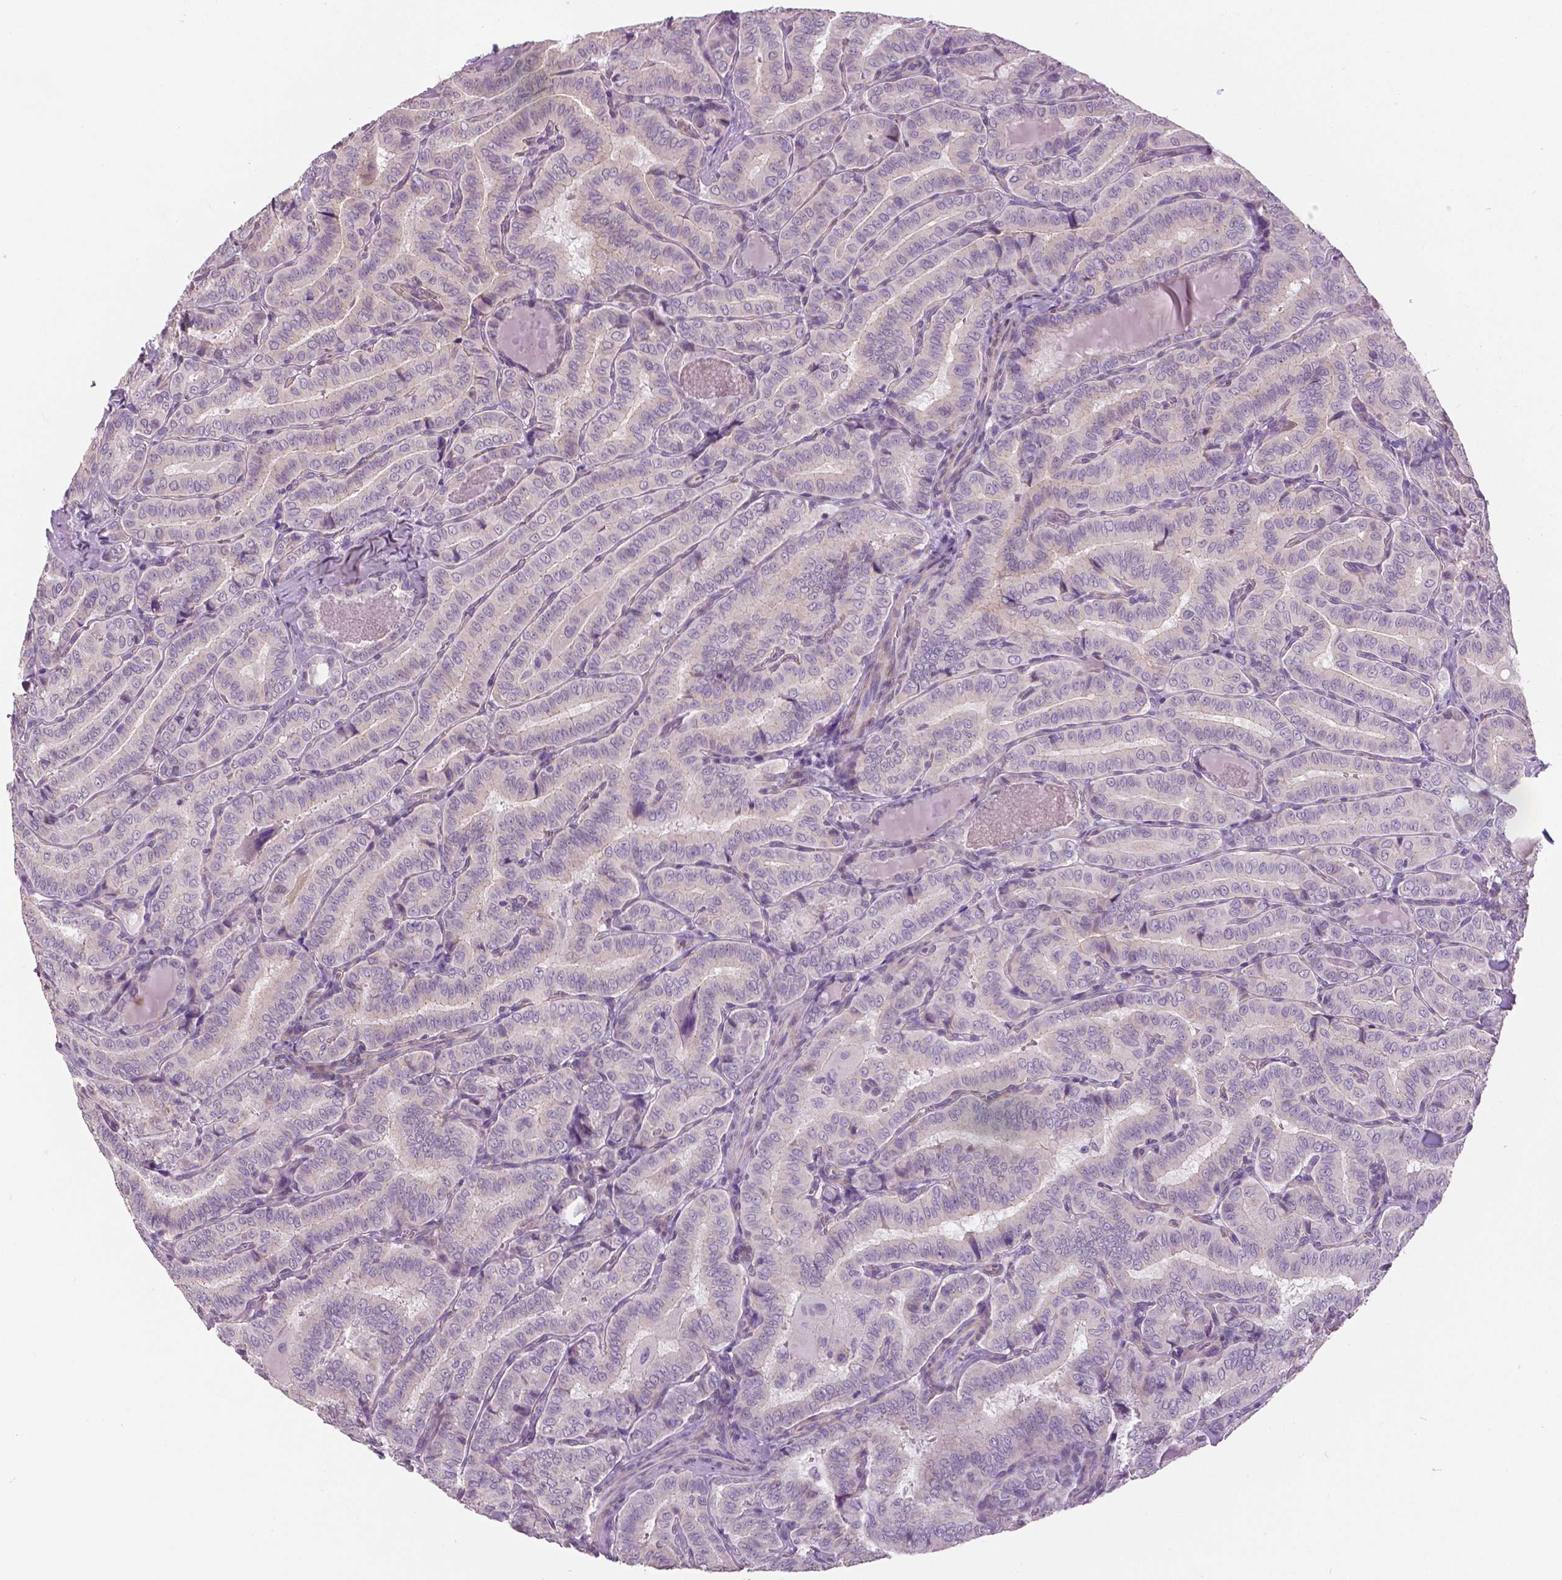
{"staining": {"intensity": "negative", "quantity": "none", "location": "none"}, "tissue": "thyroid cancer", "cell_type": "Tumor cells", "image_type": "cancer", "snomed": [{"axis": "morphology", "description": "Papillary adenocarcinoma, NOS"}, {"axis": "morphology", "description": "Papillary adenoma metastatic"}, {"axis": "topography", "description": "Thyroid gland"}], "caption": "DAB immunohistochemical staining of human thyroid cancer (papillary adenocarcinoma) reveals no significant positivity in tumor cells.", "gene": "GRIN2A", "patient": {"sex": "female", "age": 50}}